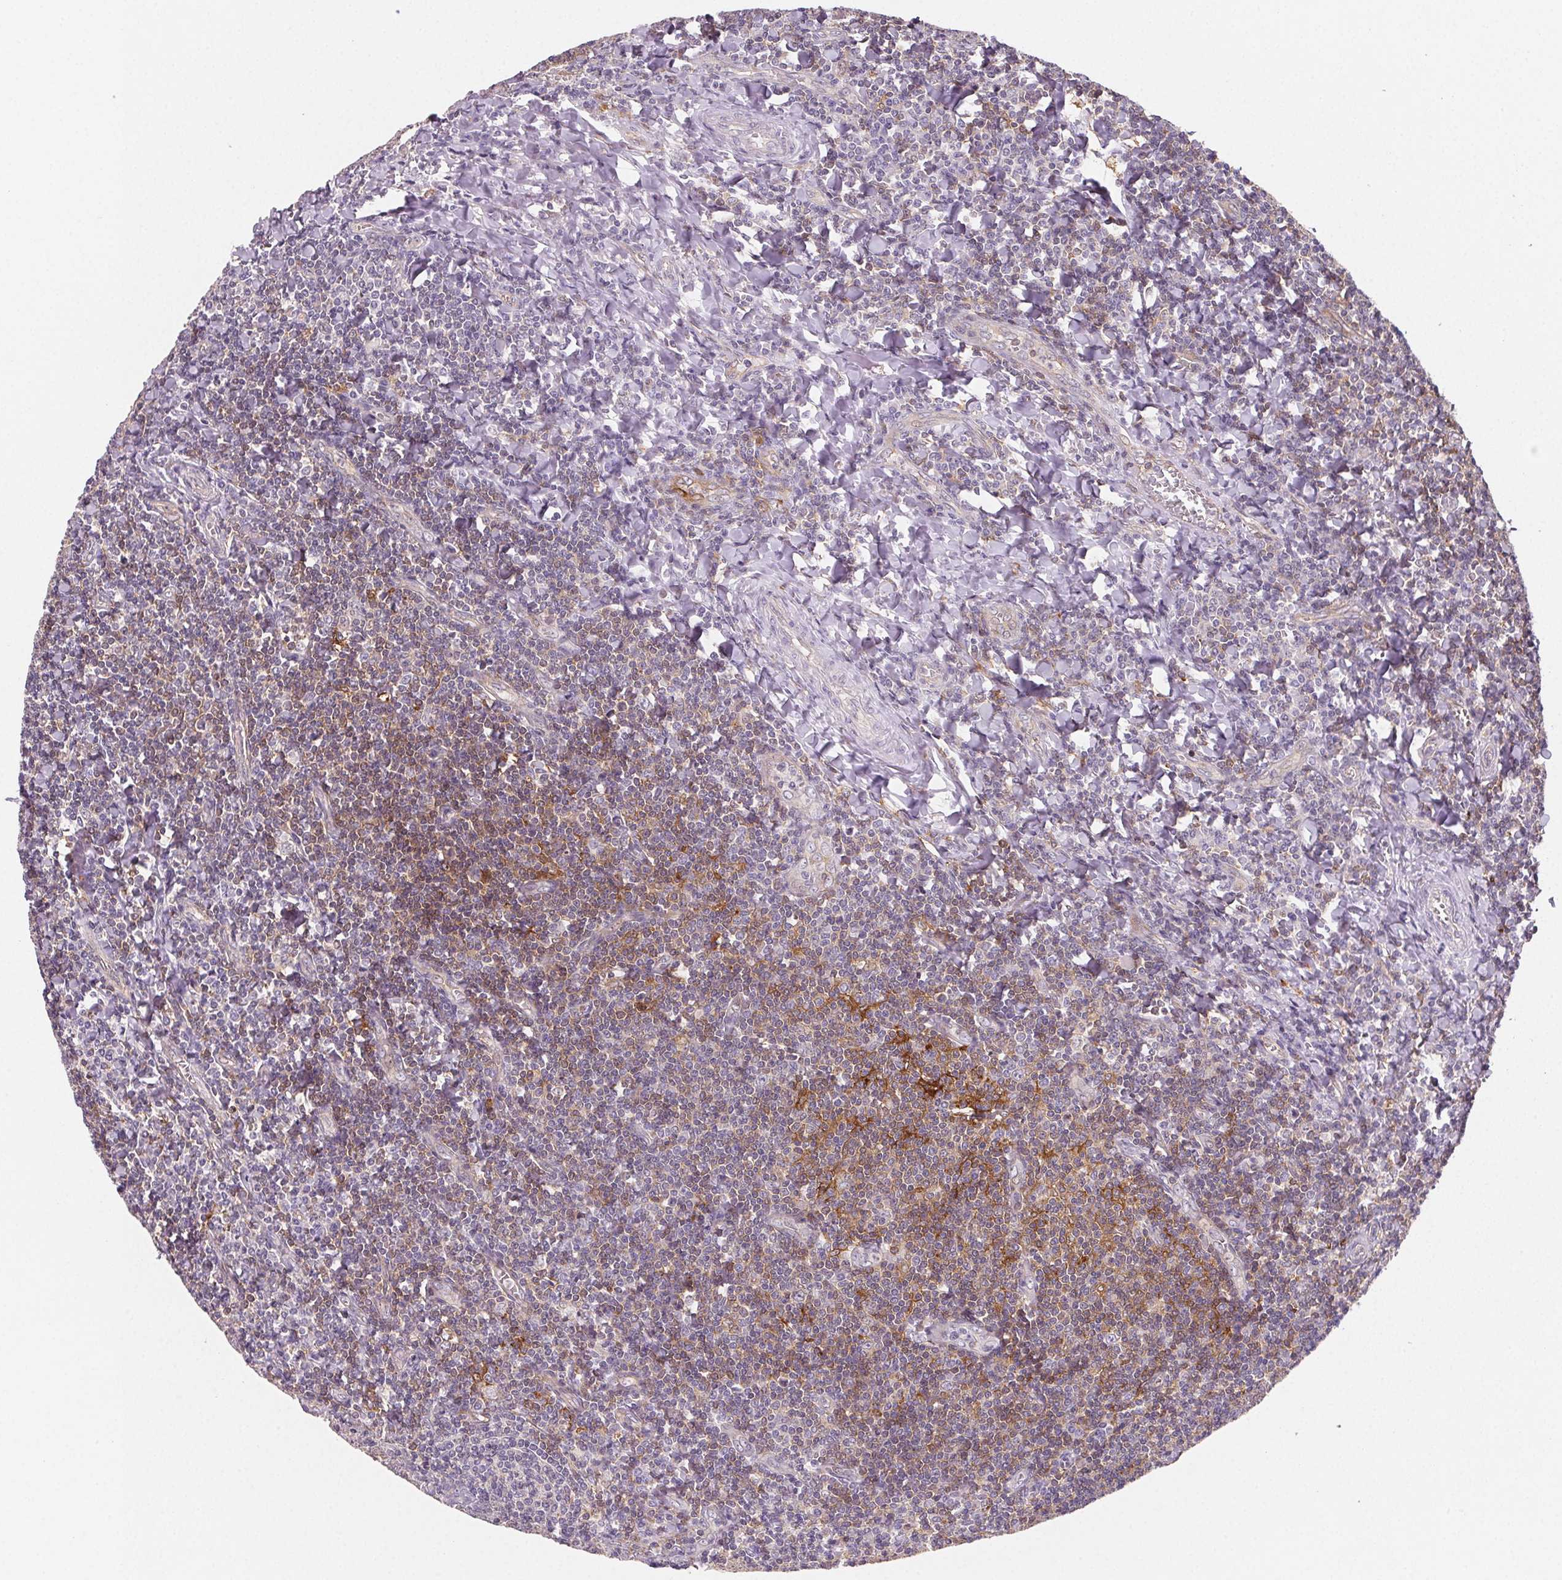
{"staining": {"intensity": "negative", "quantity": "none", "location": "none"}, "tissue": "tonsil", "cell_type": "Germinal center cells", "image_type": "normal", "snomed": [{"axis": "morphology", "description": "Normal tissue, NOS"}, {"axis": "morphology", "description": "Inflammation, NOS"}, {"axis": "topography", "description": "Tonsil"}], "caption": "DAB immunohistochemical staining of benign human tonsil displays no significant positivity in germinal center cells. Brightfield microscopy of immunohistochemistry stained with DAB (brown) and hematoxylin (blue), captured at high magnification.", "gene": "GBP1", "patient": {"sex": "female", "age": 31}}